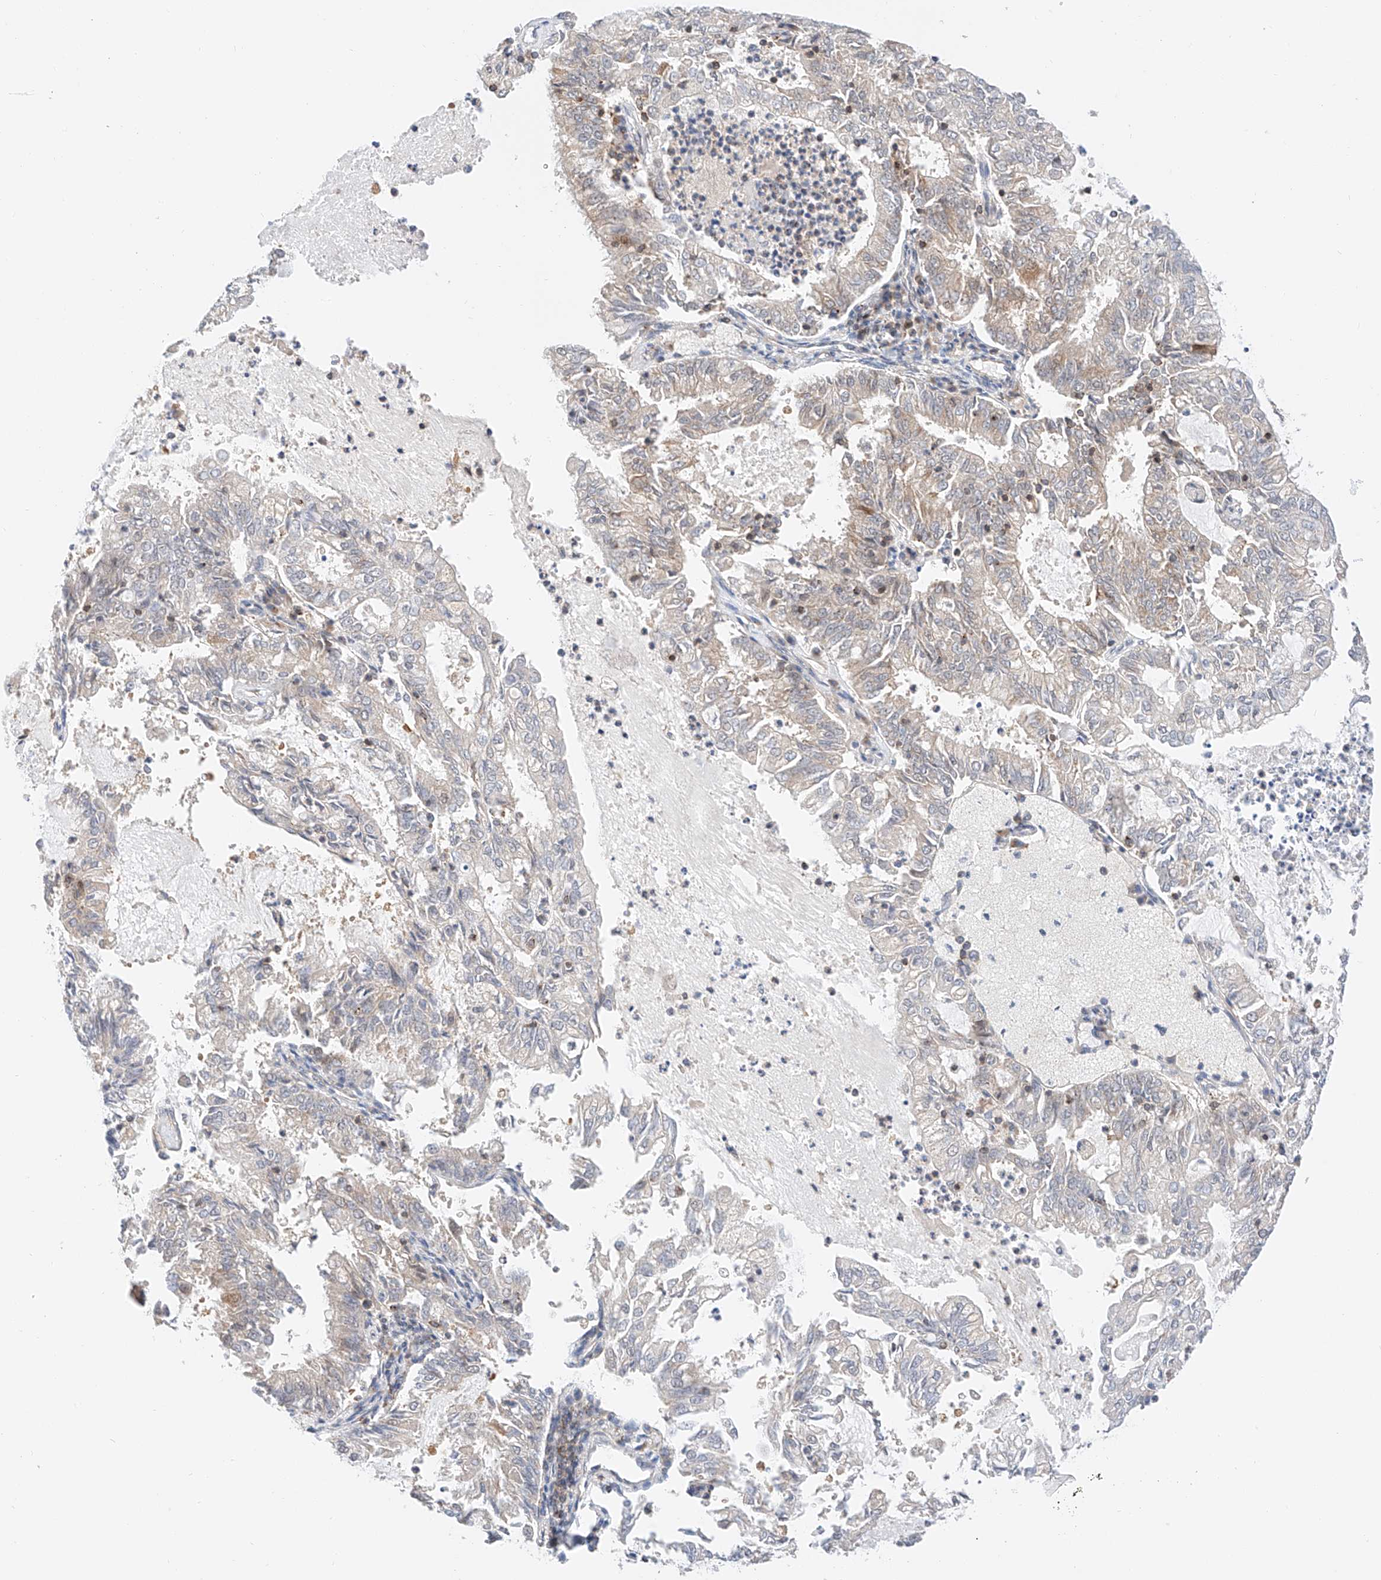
{"staining": {"intensity": "weak", "quantity": "<25%", "location": "cytoplasmic/membranous"}, "tissue": "endometrial cancer", "cell_type": "Tumor cells", "image_type": "cancer", "snomed": [{"axis": "morphology", "description": "Adenocarcinoma, NOS"}, {"axis": "topography", "description": "Endometrium"}], "caption": "This micrograph is of endometrial adenocarcinoma stained with immunohistochemistry (IHC) to label a protein in brown with the nuclei are counter-stained blue. There is no expression in tumor cells.", "gene": "MFN2", "patient": {"sex": "female", "age": 57}}